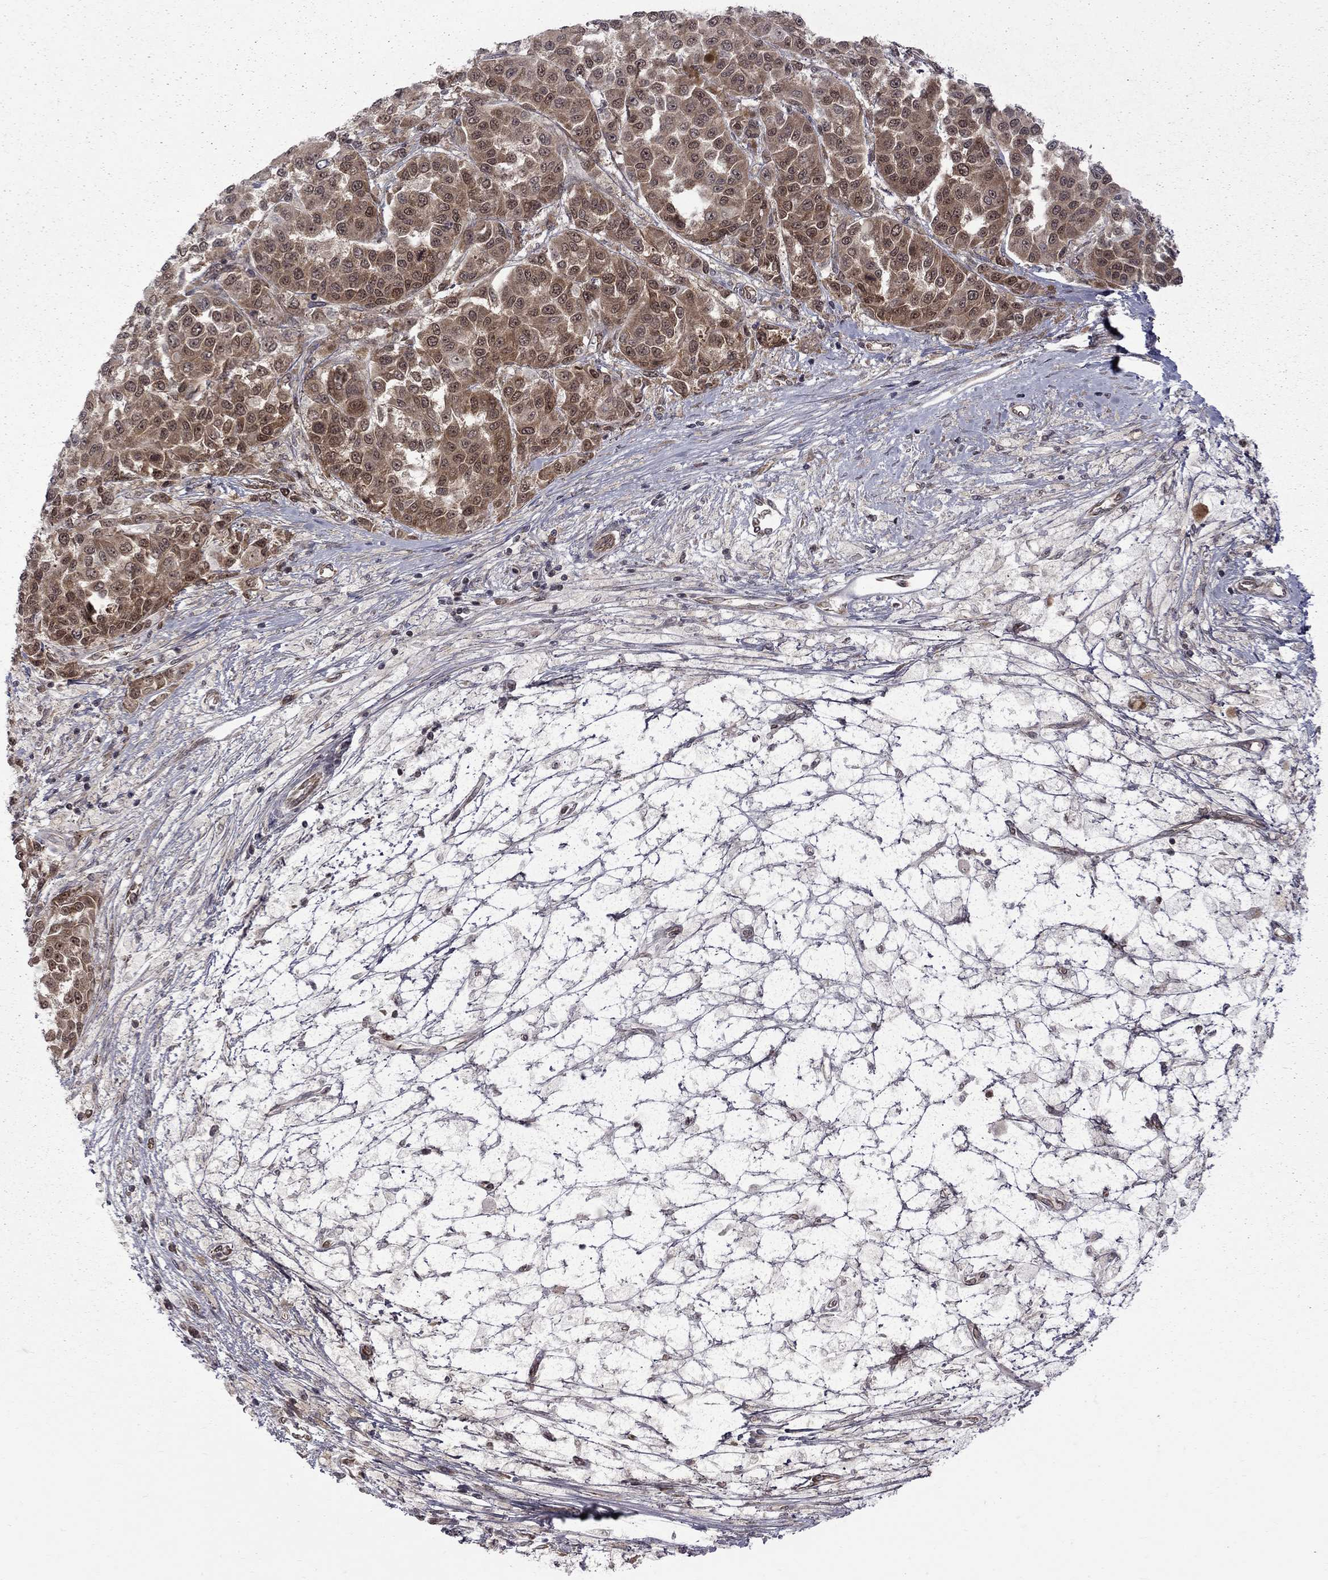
{"staining": {"intensity": "moderate", "quantity": ">75%", "location": "cytoplasmic/membranous"}, "tissue": "melanoma", "cell_type": "Tumor cells", "image_type": "cancer", "snomed": [{"axis": "morphology", "description": "Malignant melanoma, NOS"}, {"axis": "topography", "description": "Skin"}], "caption": "A micrograph of human malignant melanoma stained for a protein shows moderate cytoplasmic/membranous brown staining in tumor cells.", "gene": "NAA50", "patient": {"sex": "female", "age": 58}}